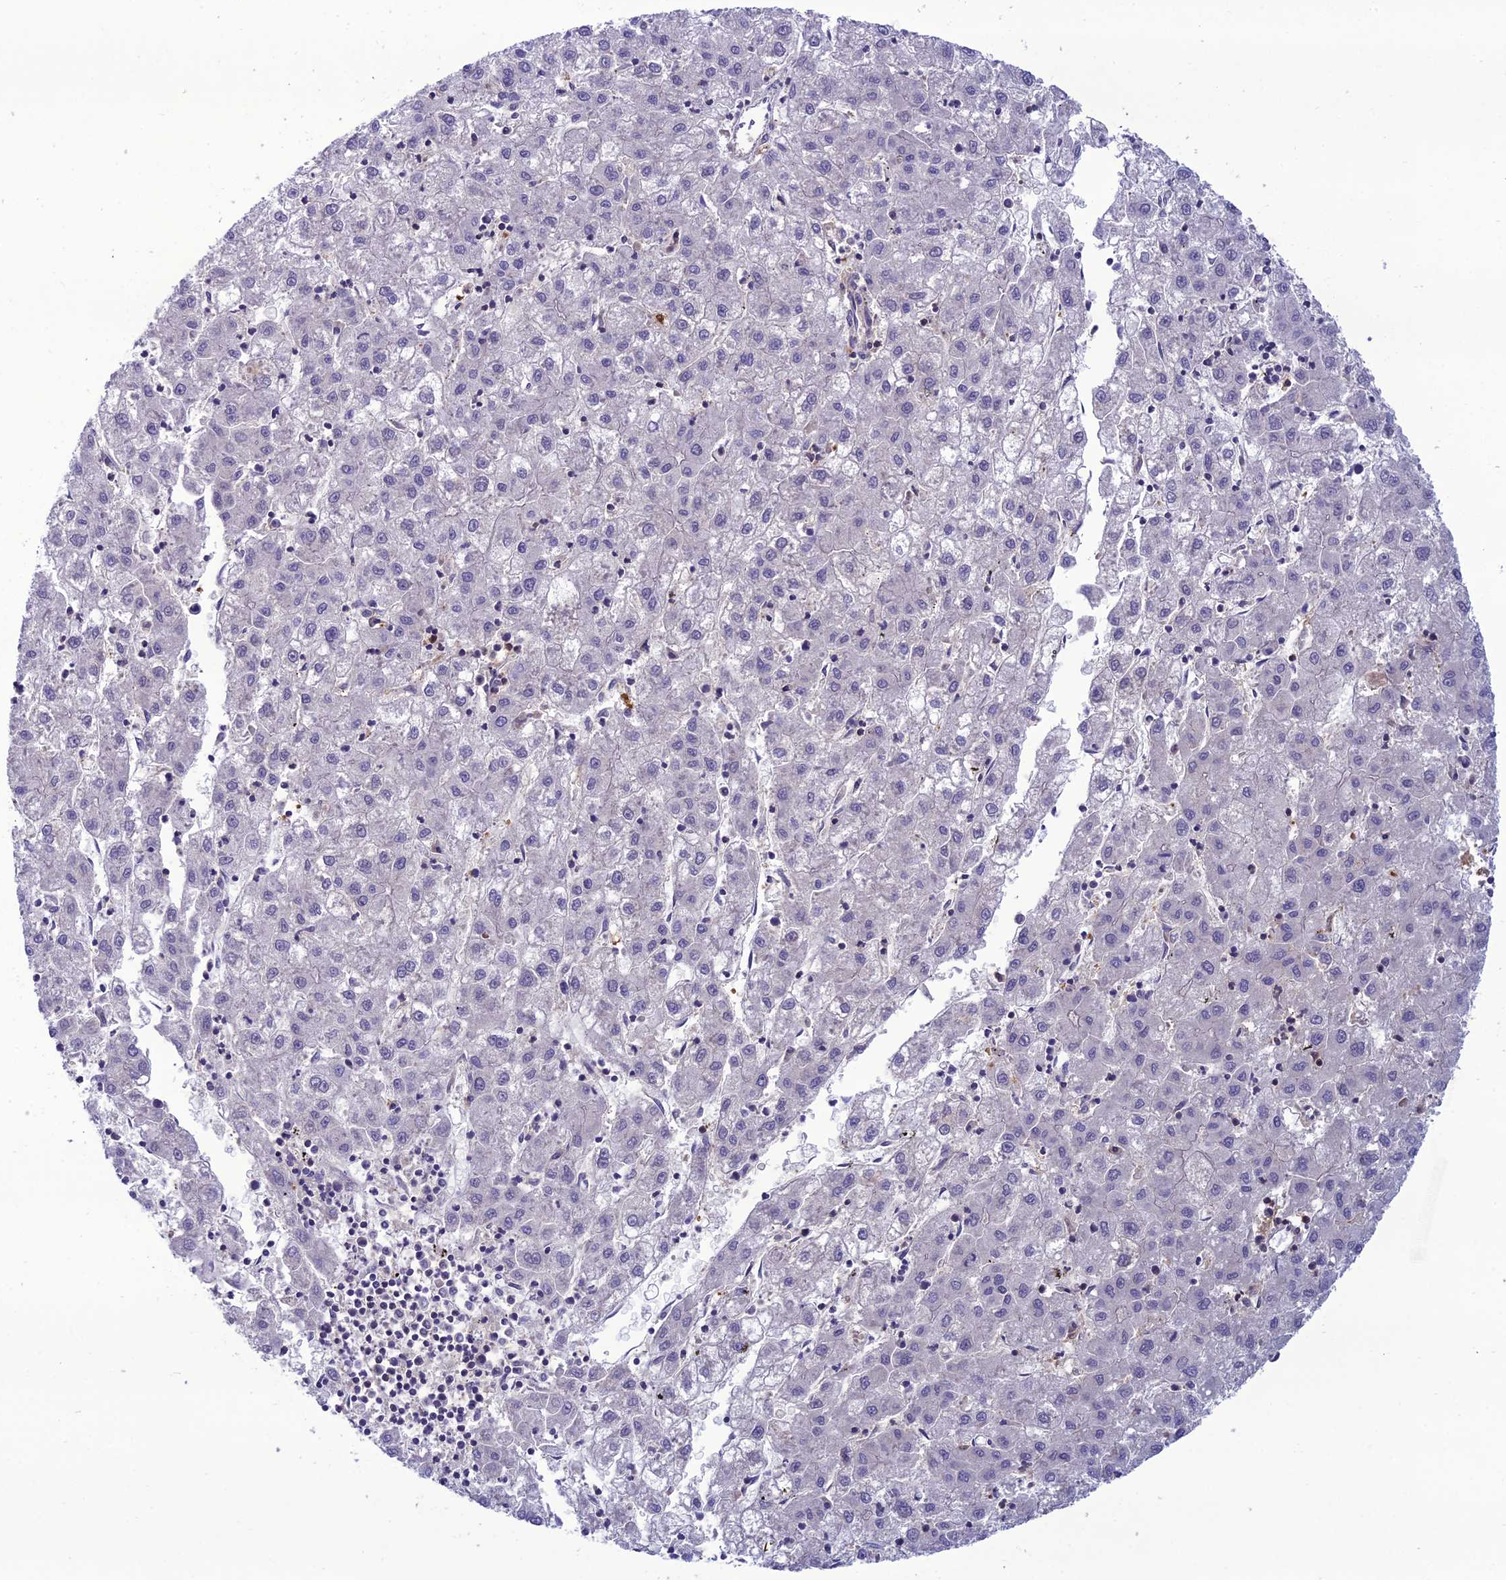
{"staining": {"intensity": "negative", "quantity": "none", "location": "none"}, "tissue": "liver cancer", "cell_type": "Tumor cells", "image_type": "cancer", "snomed": [{"axis": "morphology", "description": "Carcinoma, Hepatocellular, NOS"}, {"axis": "topography", "description": "Liver"}], "caption": "IHC of liver hepatocellular carcinoma exhibits no staining in tumor cells. The staining is performed using DAB brown chromogen with nuclei counter-stained in using hematoxylin.", "gene": "GDF6", "patient": {"sex": "male", "age": 72}}